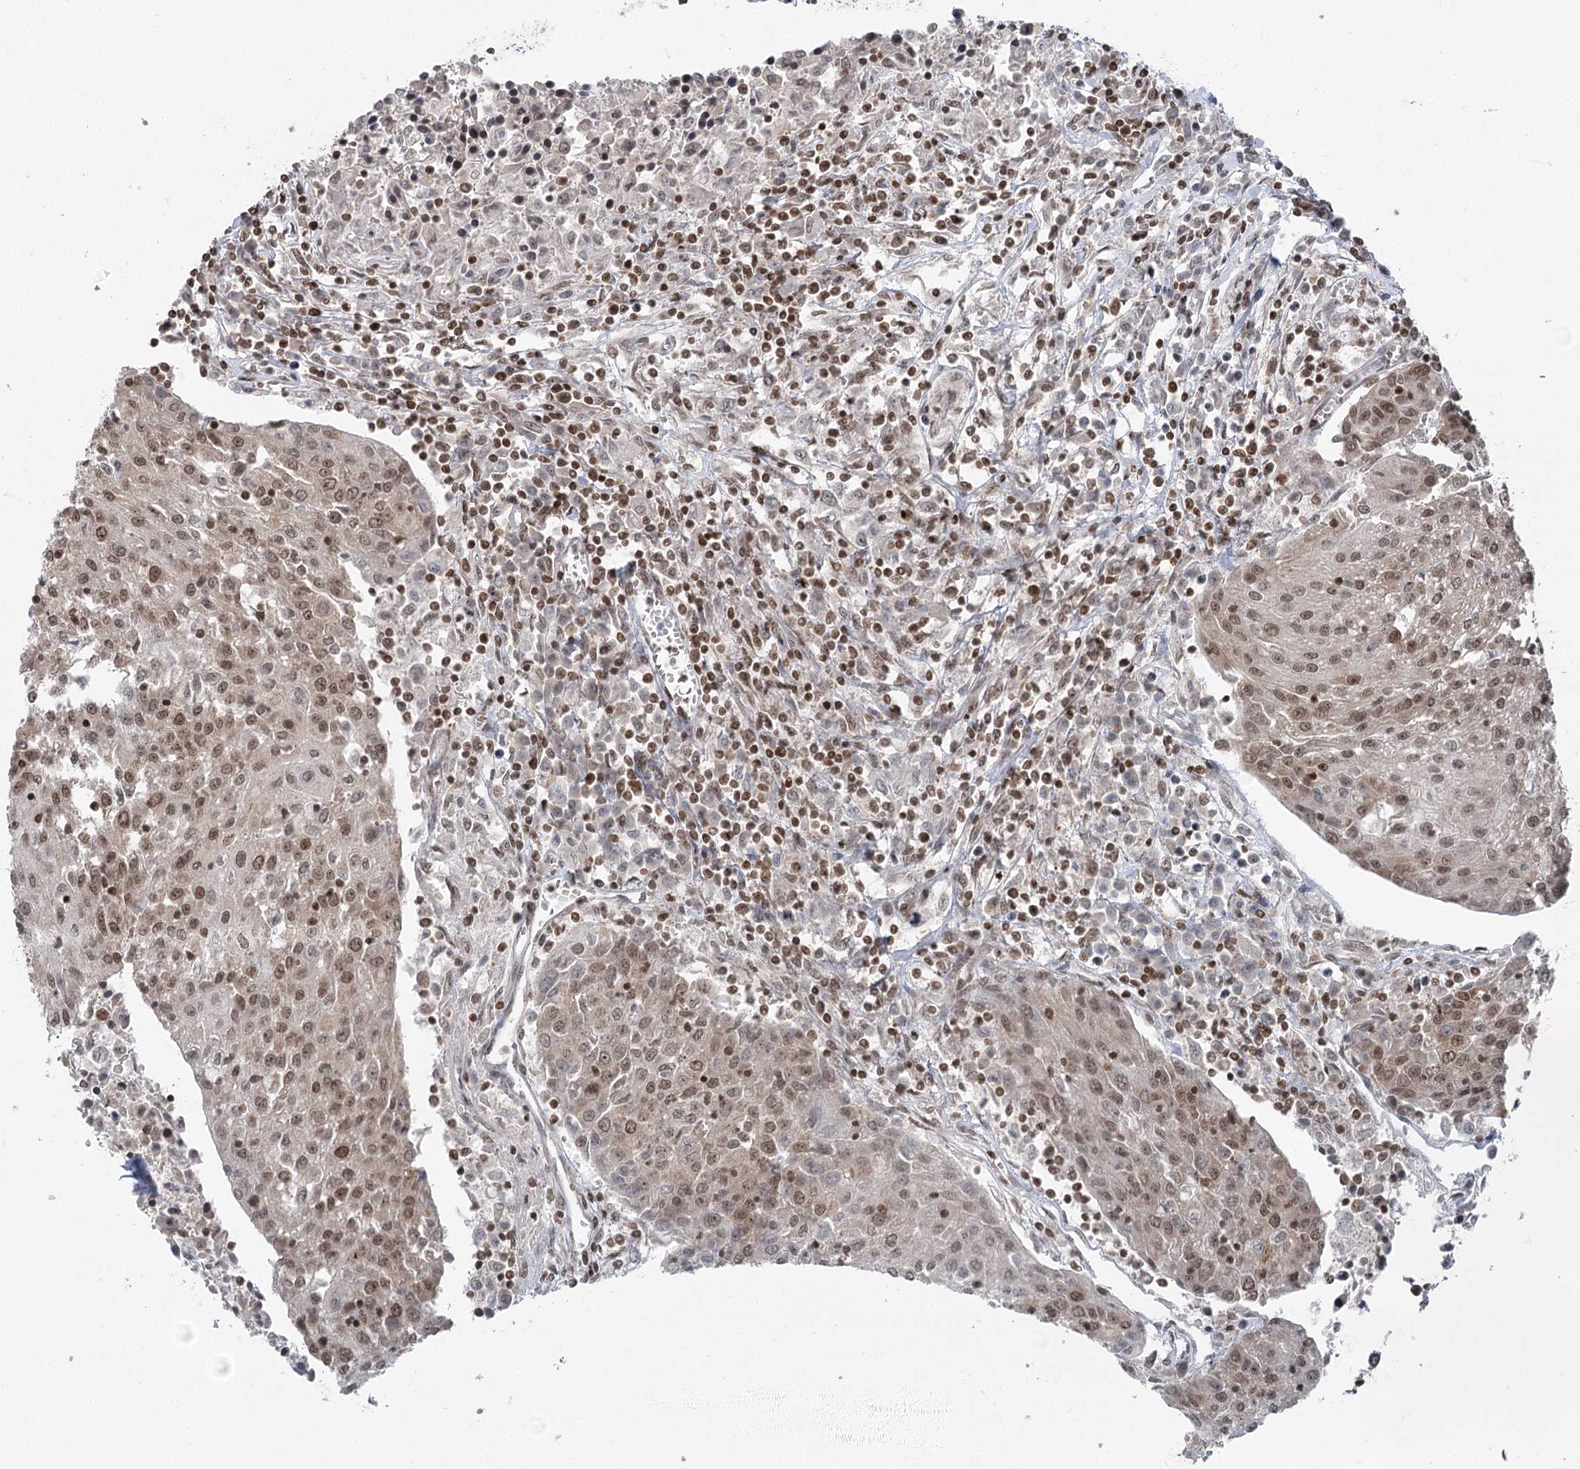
{"staining": {"intensity": "moderate", "quantity": ">75%", "location": "nuclear"}, "tissue": "urothelial cancer", "cell_type": "Tumor cells", "image_type": "cancer", "snomed": [{"axis": "morphology", "description": "Urothelial carcinoma, High grade"}, {"axis": "topography", "description": "Urinary bladder"}], "caption": "Protein expression analysis of high-grade urothelial carcinoma reveals moderate nuclear positivity in about >75% of tumor cells.", "gene": "CGGBP1", "patient": {"sex": "female", "age": 85}}